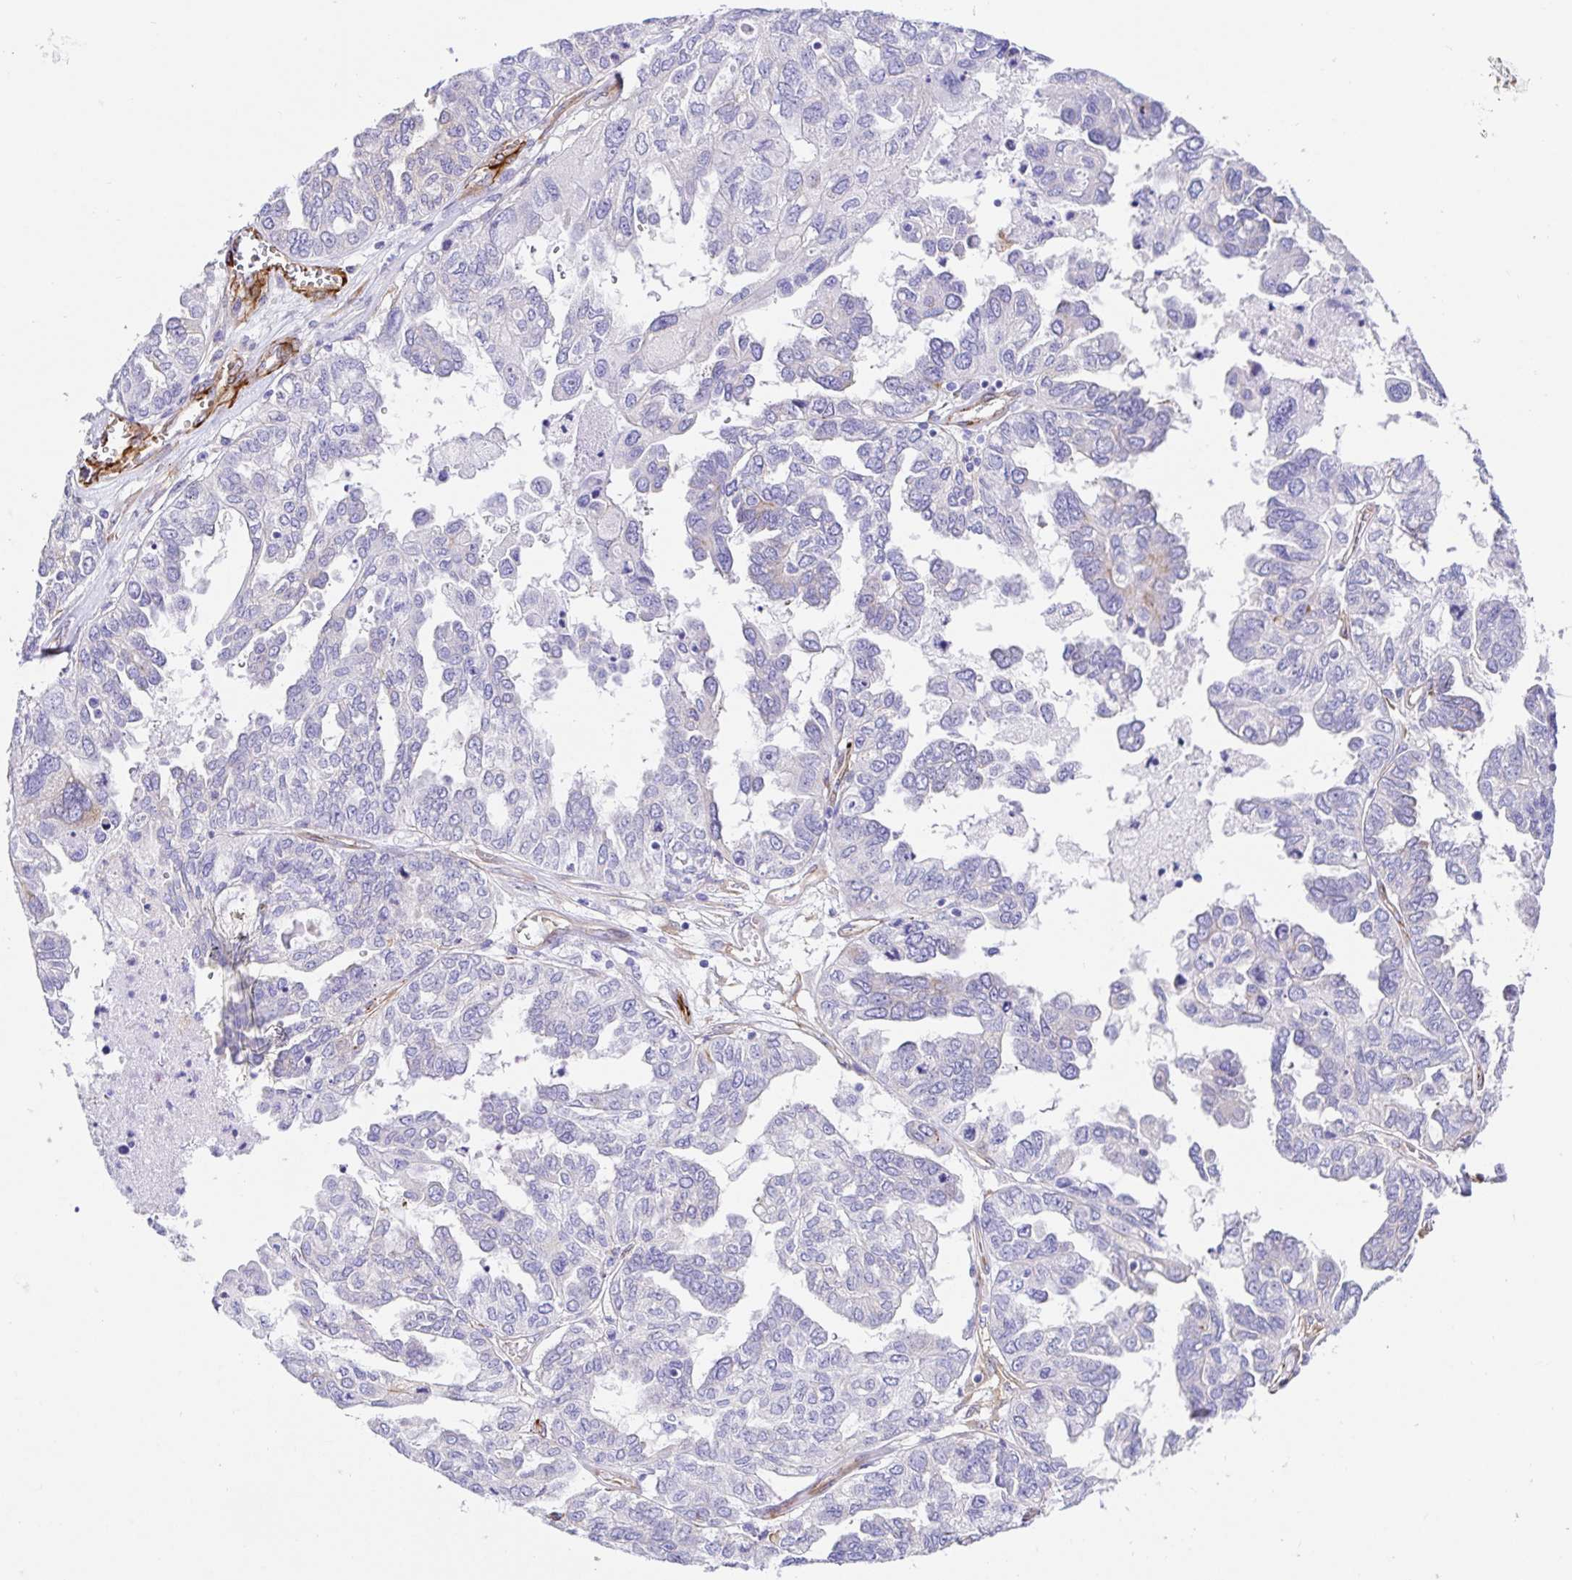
{"staining": {"intensity": "negative", "quantity": "none", "location": "none"}, "tissue": "ovarian cancer", "cell_type": "Tumor cells", "image_type": "cancer", "snomed": [{"axis": "morphology", "description": "Cystadenocarcinoma, serous, NOS"}, {"axis": "topography", "description": "Ovary"}], "caption": "DAB (3,3'-diaminobenzidine) immunohistochemical staining of human serous cystadenocarcinoma (ovarian) displays no significant staining in tumor cells. (DAB immunohistochemistry visualized using brightfield microscopy, high magnification).", "gene": "DOCK1", "patient": {"sex": "female", "age": 53}}